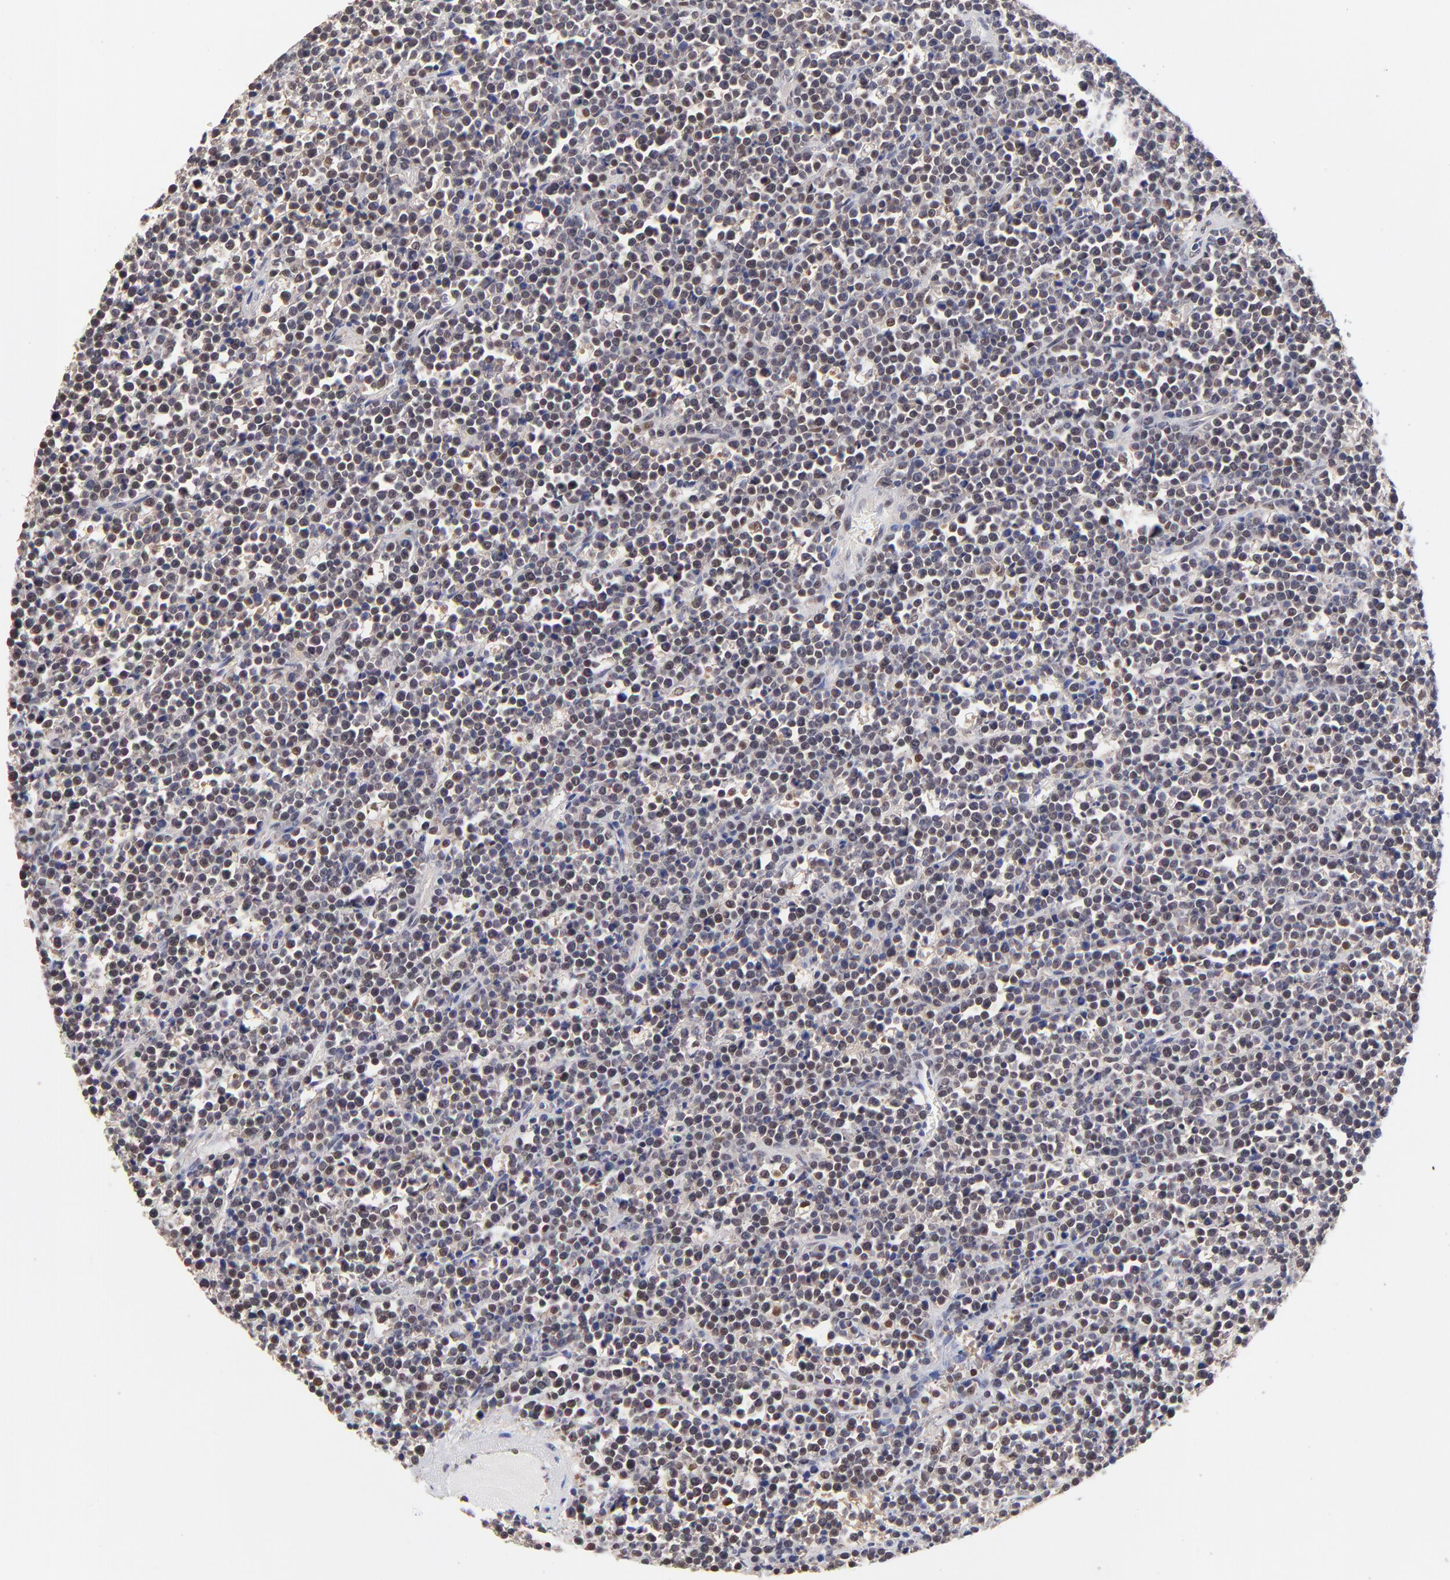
{"staining": {"intensity": "weak", "quantity": "<25%", "location": "nuclear"}, "tissue": "lymphoma", "cell_type": "Tumor cells", "image_type": "cancer", "snomed": [{"axis": "morphology", "description": "Malignant lymphoma, non-Hodgkin's type, High grade"}, {"axis": "topography", "description": "Ovary"}], "caption": "Immunohistochemistry of lymphoma shows no positivity in tumor cells. (Stains: DAB immunohistochemistry (IHC) with hematoxylin counter stain, Microscopy: brightfield microscopy at high magnification).", "gene": "PSMC4", "patient": {"sex": "female", "age": 56}}